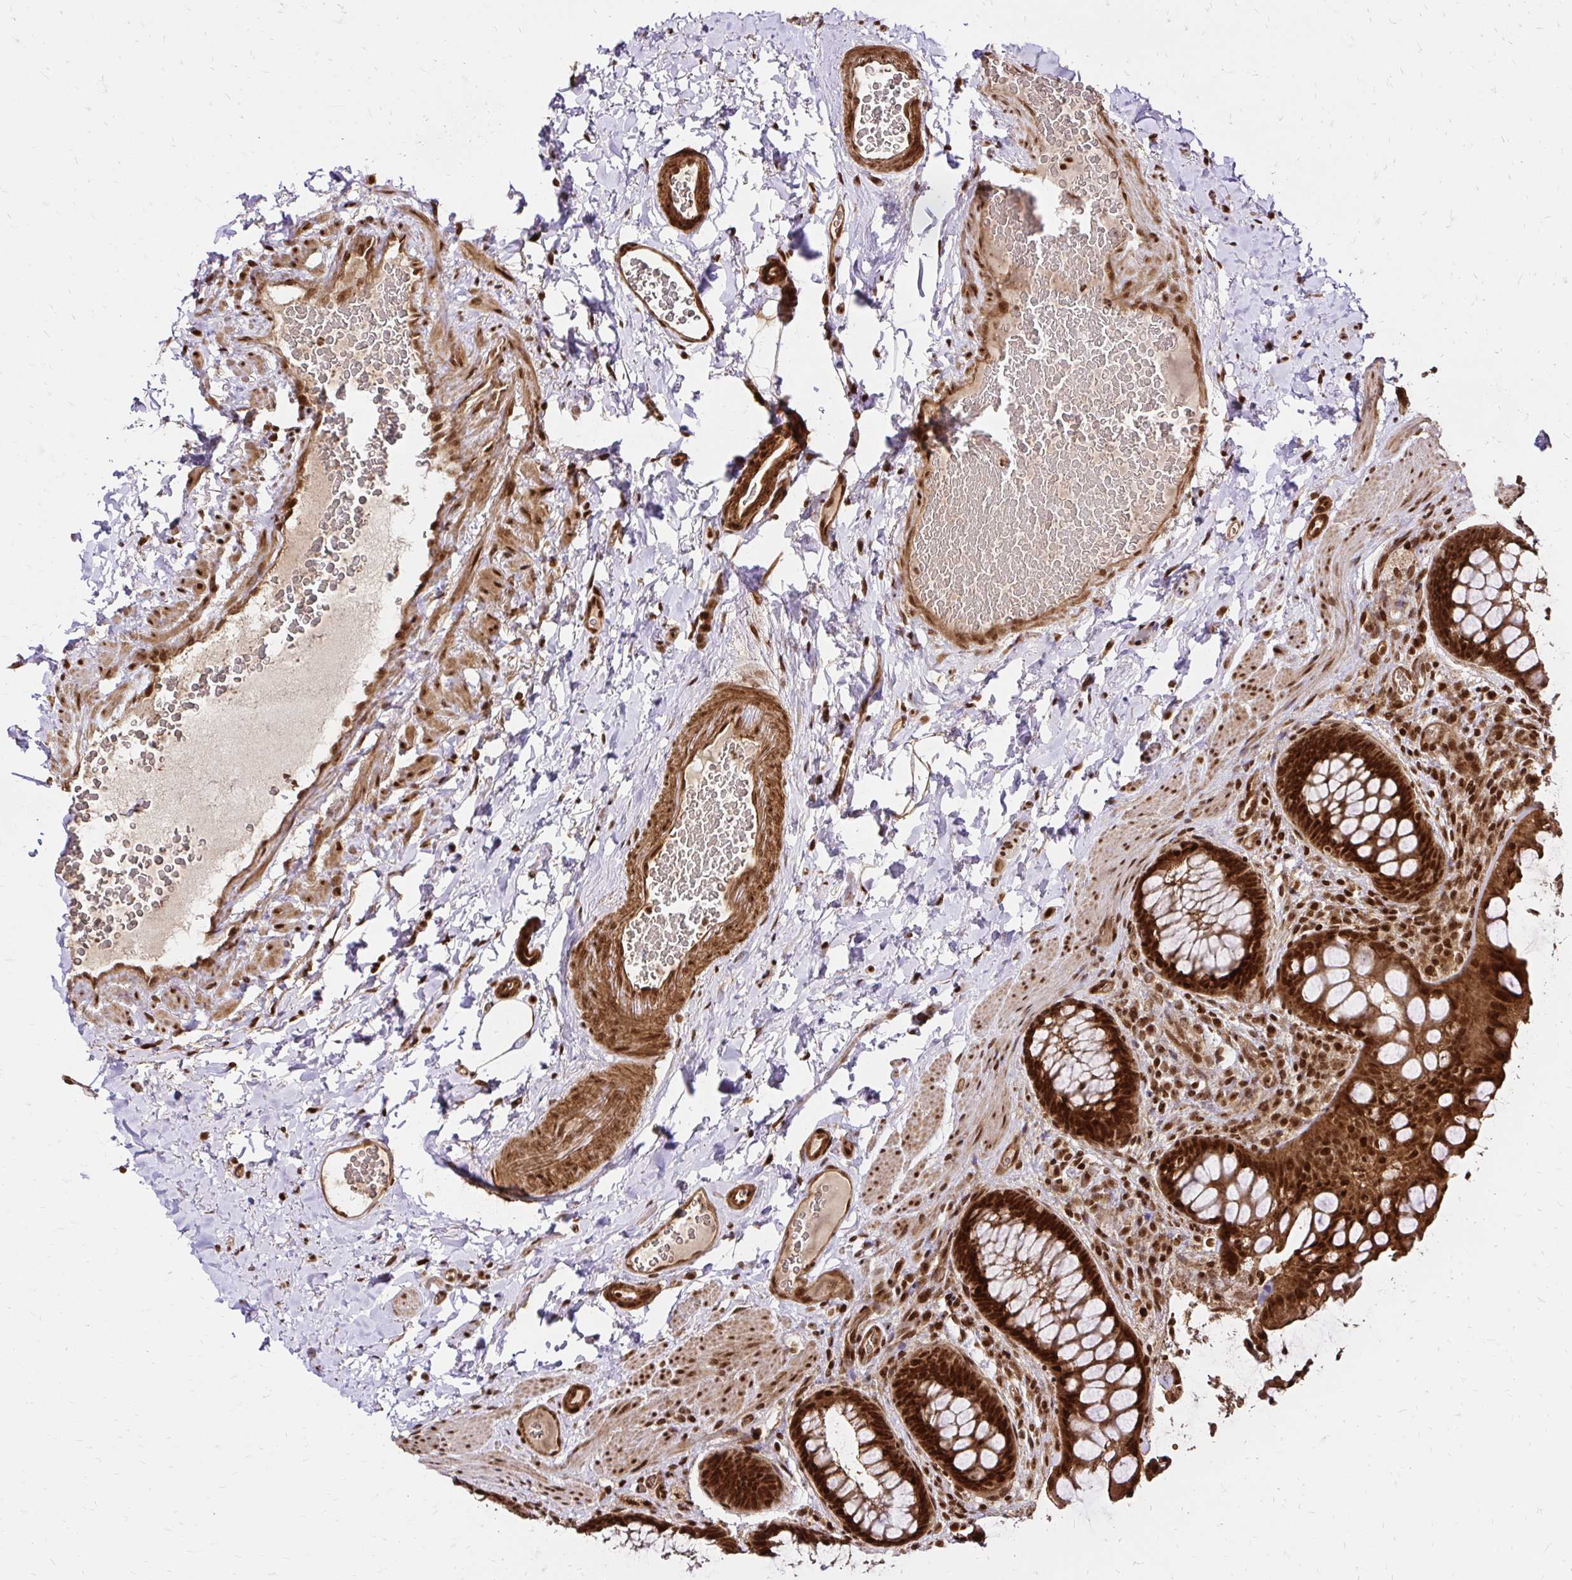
{"staining": {"intensity": "strong", "quantity": ">75%", "location": "cytoplasmic/membranous,nuclear"}, "tissue": "rectum", "cell_type": "Glandular cells", "image_type": "normal", "snomed": [{"axis": "morphology", "description": "Normal tissue, NOS"}, {"axis": "topography", "description": "Rectum"}], "caption": "Protein staining demonstrates strong cytoplasmic/membranous,nuclear expression in about >75% of glandular cells in unremarkable rectum.", "gene": "GLYR1", "patient": {"sex": "female", "age": 69}}